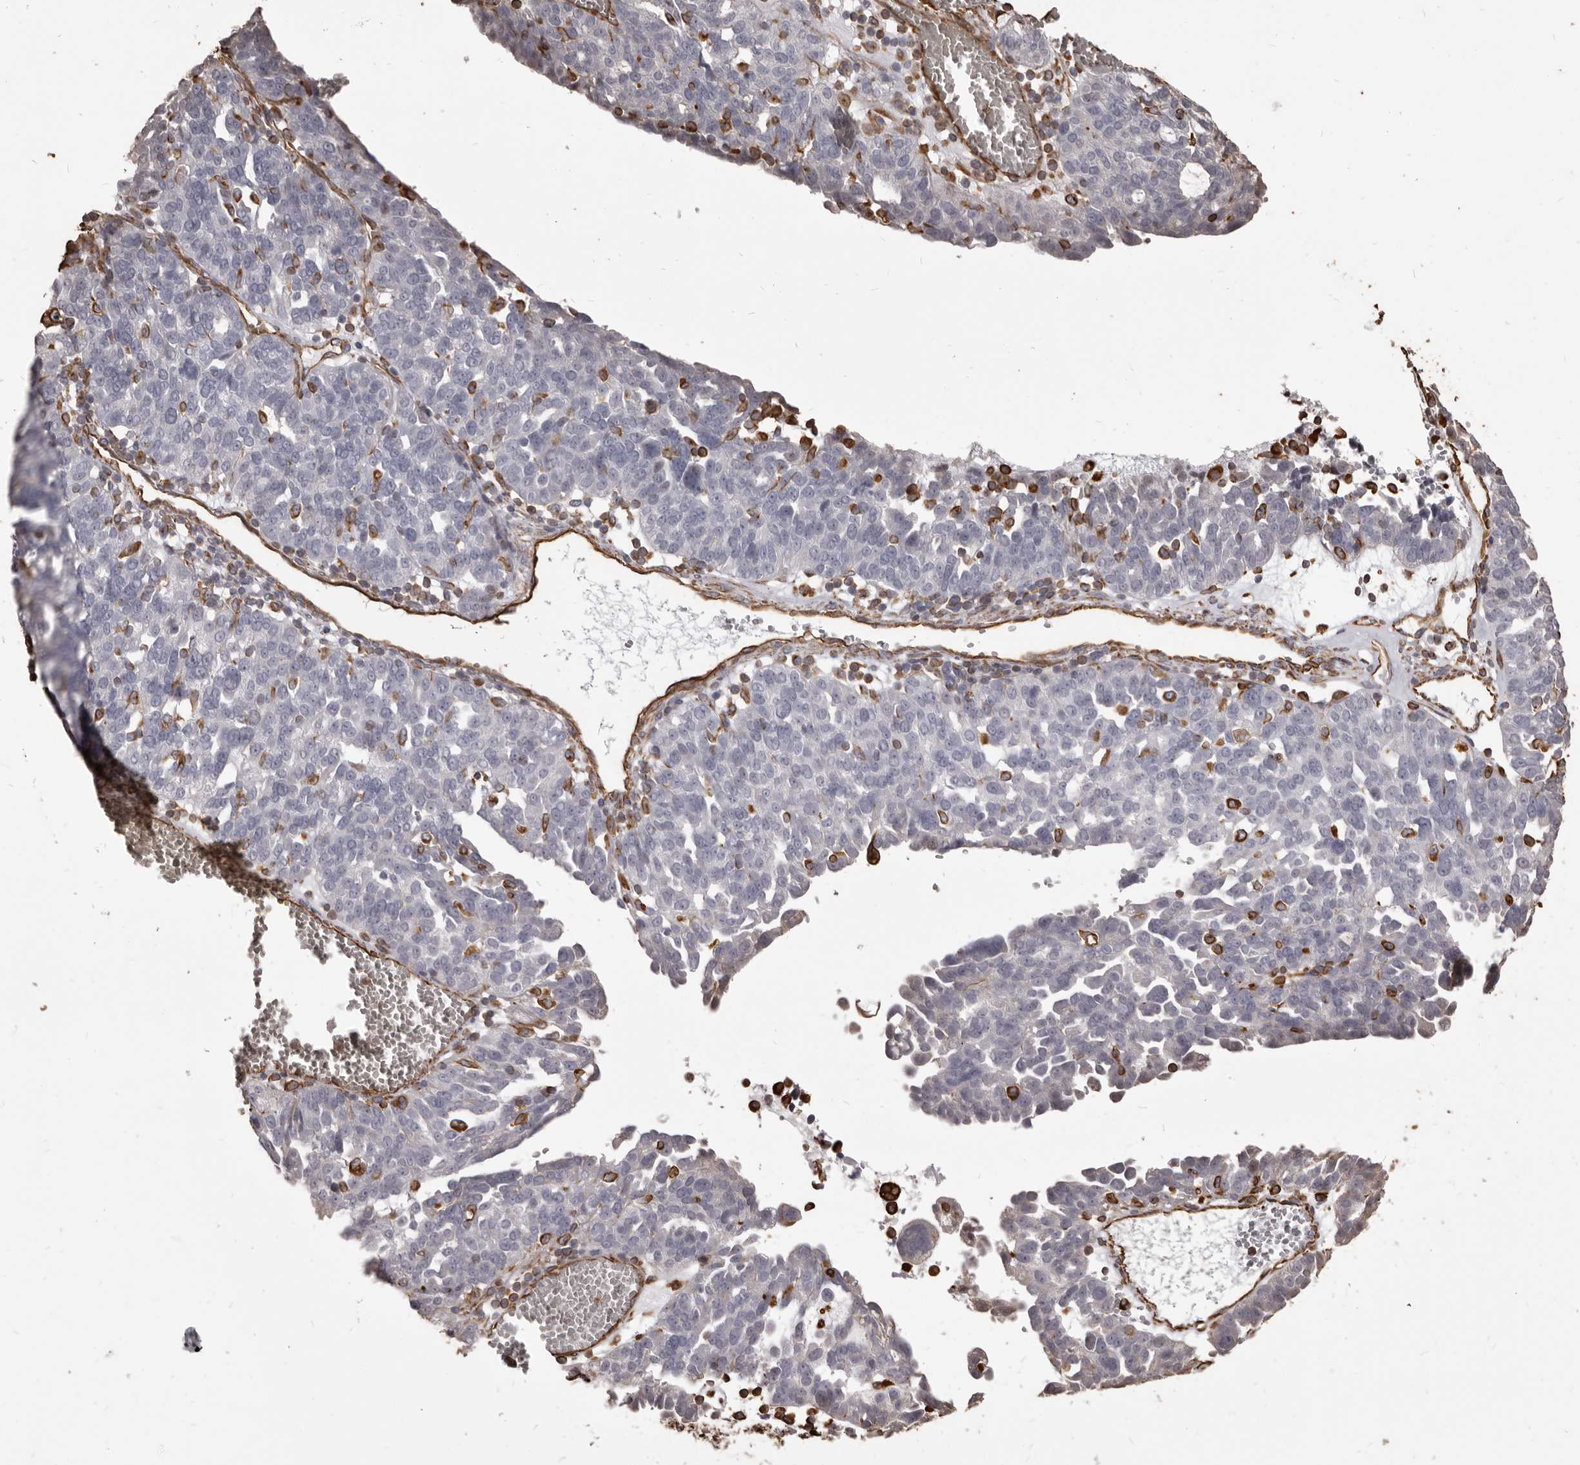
{"staining": {"intensity": "negative", "quantity": "none", "location": "none"}, "tissue": "ovarian cancer", "cell_type": "Tumor cells", "image_type": "cancer", "snomed": [{"axis": "morphology", "description": "Cystadenocarcinoma, serous, NOS"}, {"axis": "topography", "description": "Ovary"}], "caption": "An image of ovarian serous cystadenocarcinoma stained for a protein exhibits no brown staining in tumor cells.", "gene": "MTURN", "patient": {"sex": "female", "age": 59}}